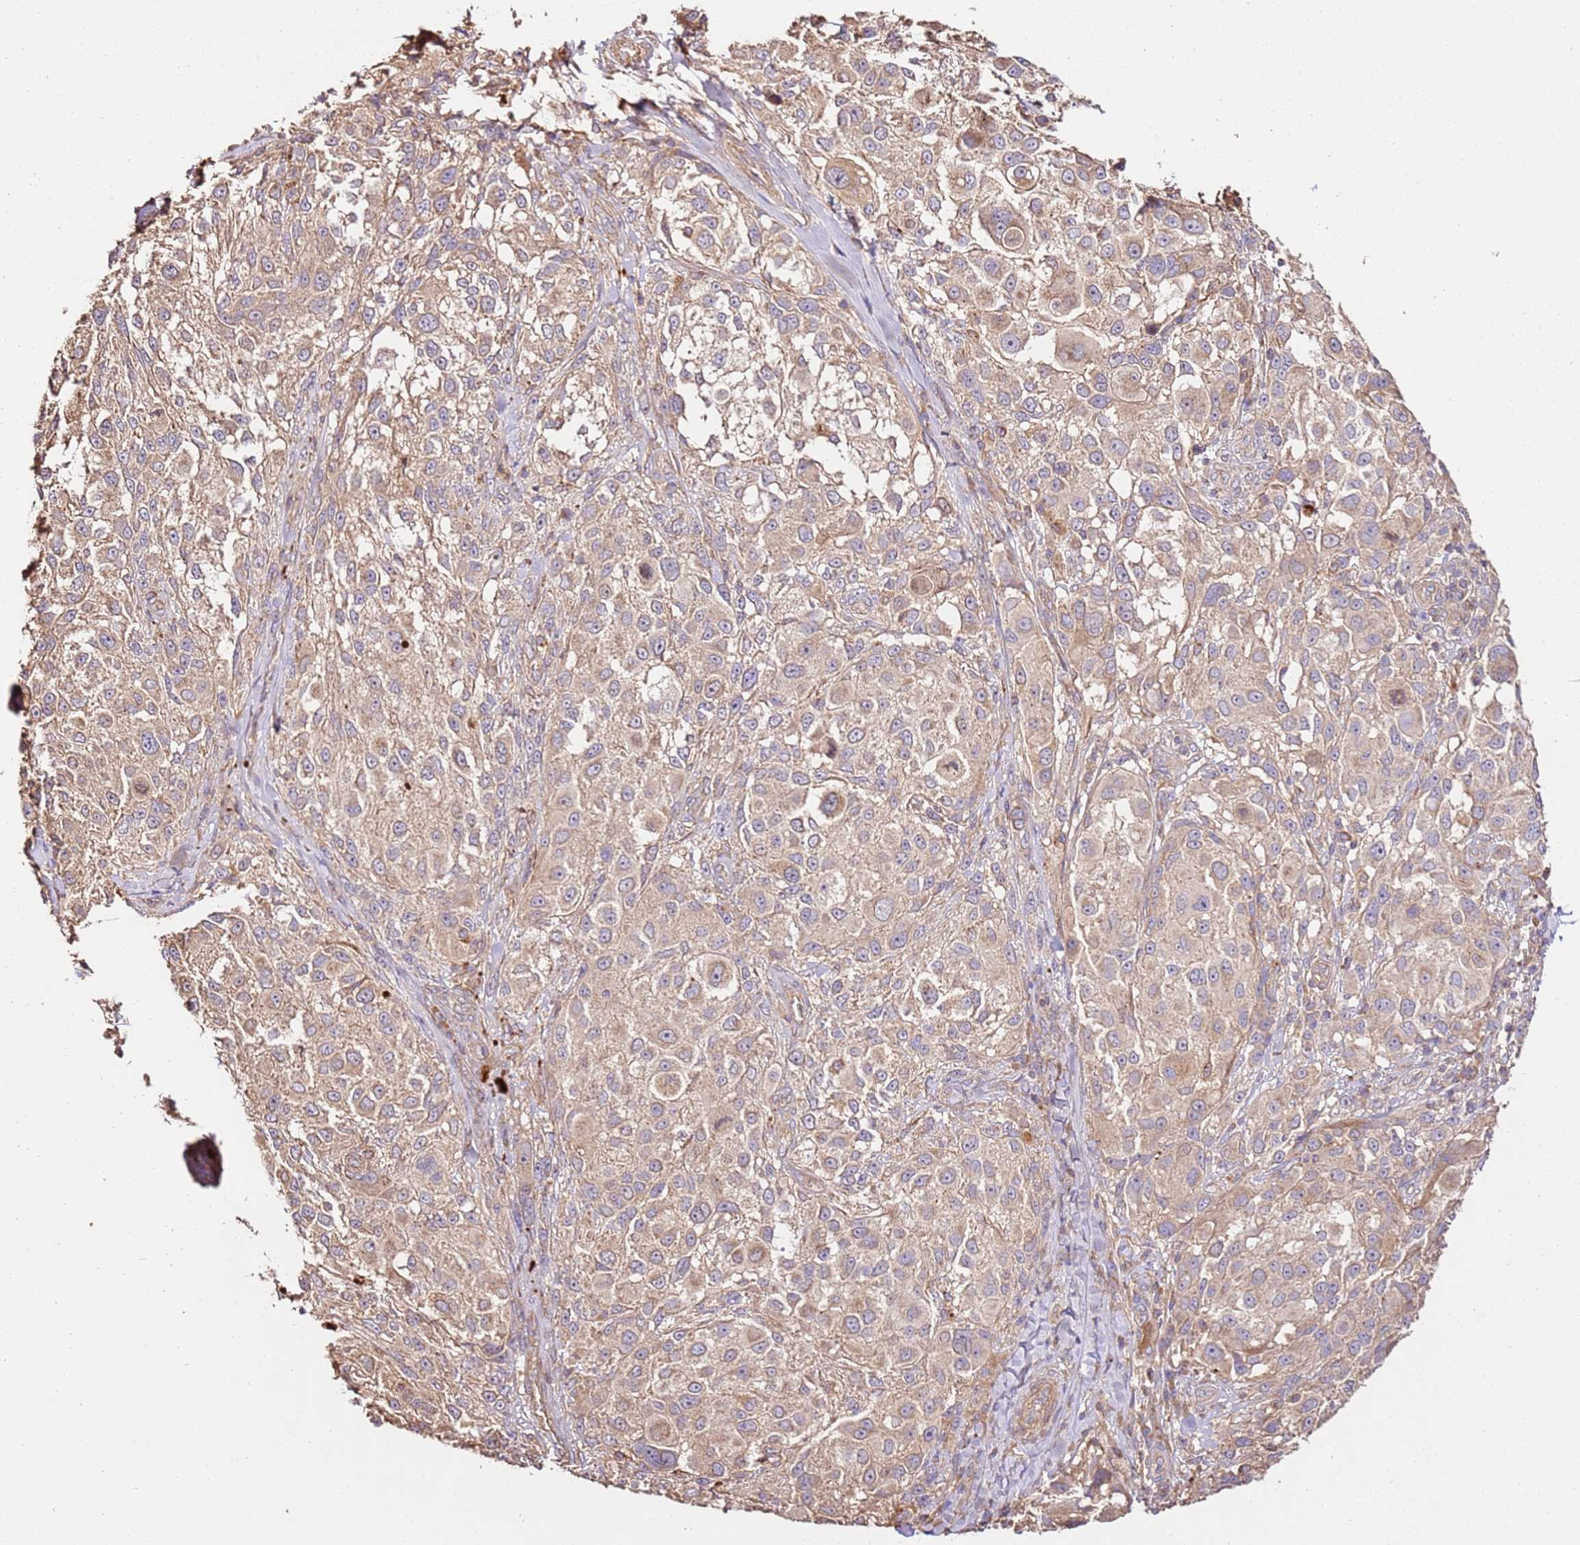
{"staining": {"intensity": "weak", "quantity": "25%-75%", "location": "cytoplasmic/membranous"}, "tissue": "melanoma", "cell_type": "Tumor cells", "image_type": "cancer", "snomed": [{"axis": "morphology", "description": "Normal morphology"}, {"axis": "morphology", "description": "Malignant melanoma, NOS"}, {"axis": "topography", "description": "Skin"}], "caption": "Immunohistochemistry of melanoma reveals low levels of weak cytoplasmic/membranous expression in approximately 25%-75% of tumor cells. Nuclei are stained in blue.", "gene": "CEP55", "patient": {"sex": "female", "age": 72}}